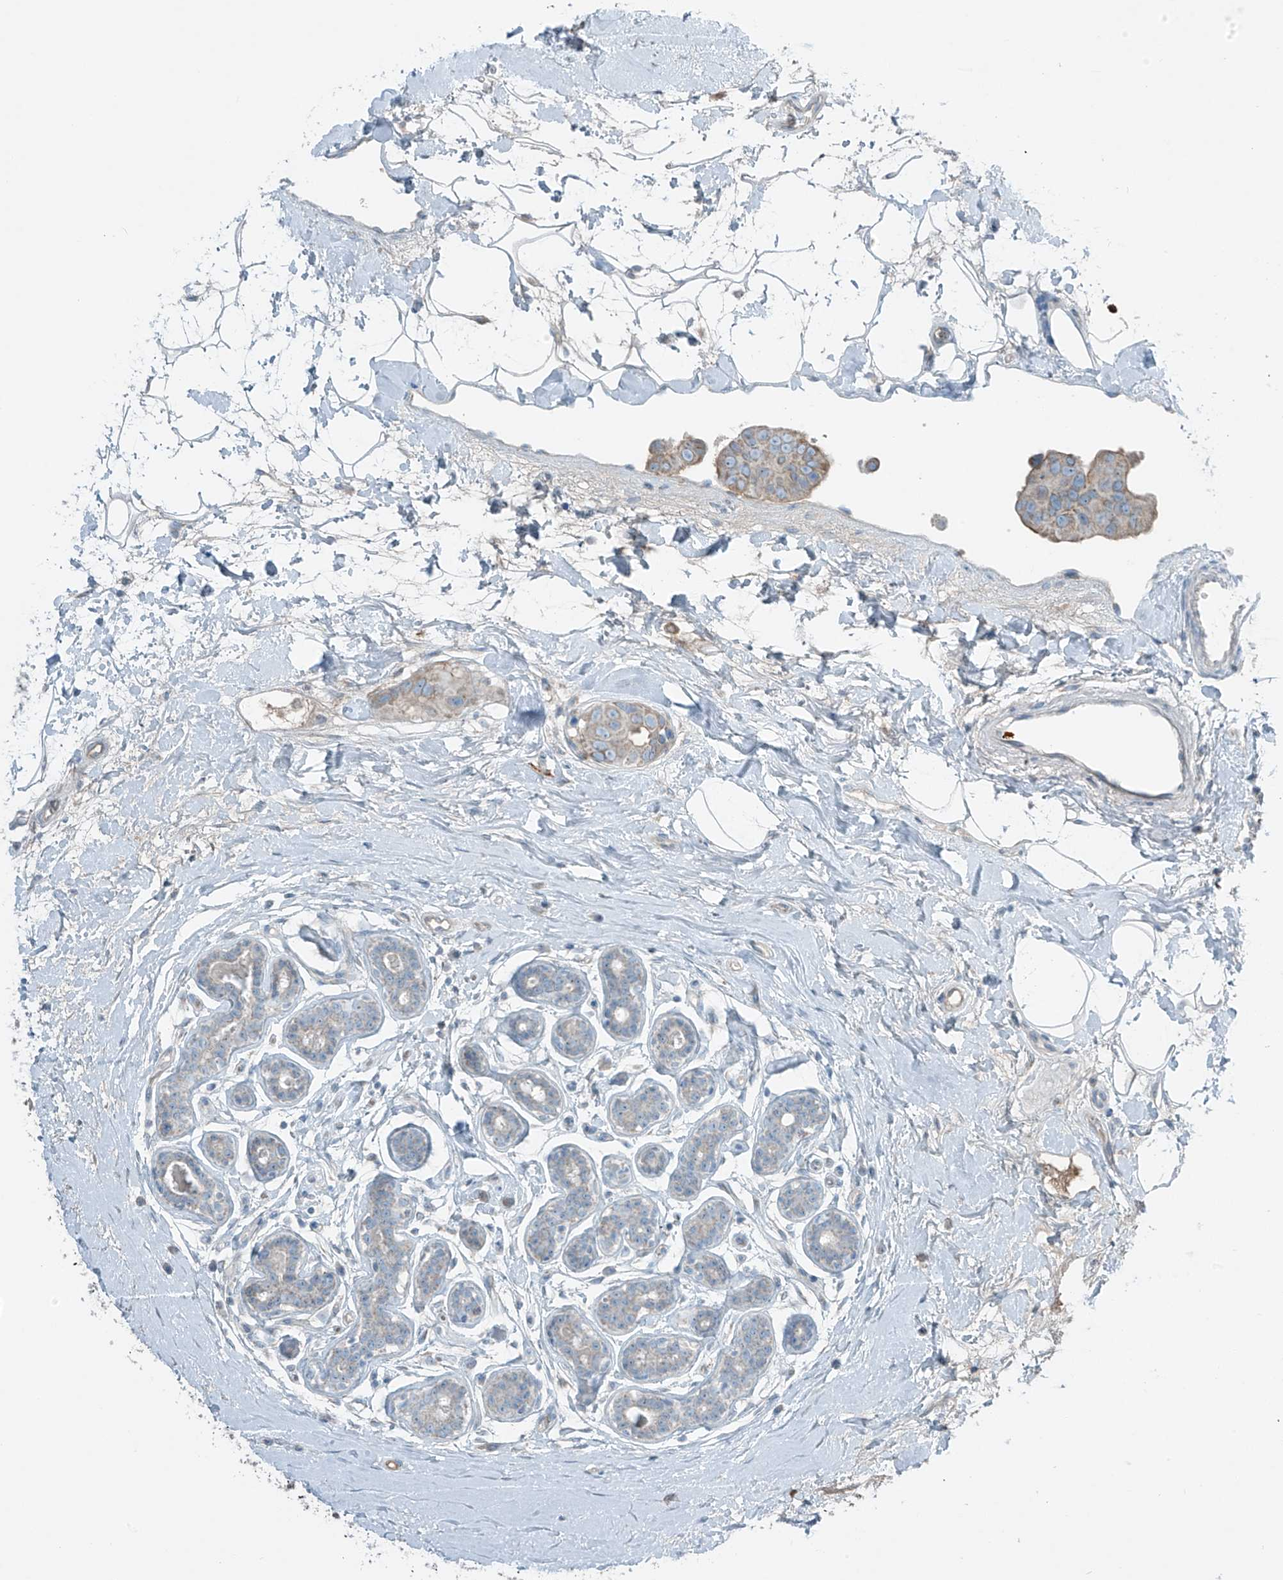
{"staining": {"intensity": "weak", "quantity": "<25%", "location": "cytoplasmic/membranous"}, "tissue": "breast cancer", "cell_type": "Tumor cells", "image_type": "cancer", "snomed": [{"axis": "morphology", "description": "Normal tissue, NOS"}, {"axis": "morphology", "description": "Duct carcinoma"}, {"axis": "topography", "description": "Breast"}], "caption": "Immunohistochemistry (IHC) of breast cancer (invasive ductal carcinoma) demonstrates no positivity in tumor cells.", "gene": "FAM131C", "patient": {"sex": "female", "age": 39}}